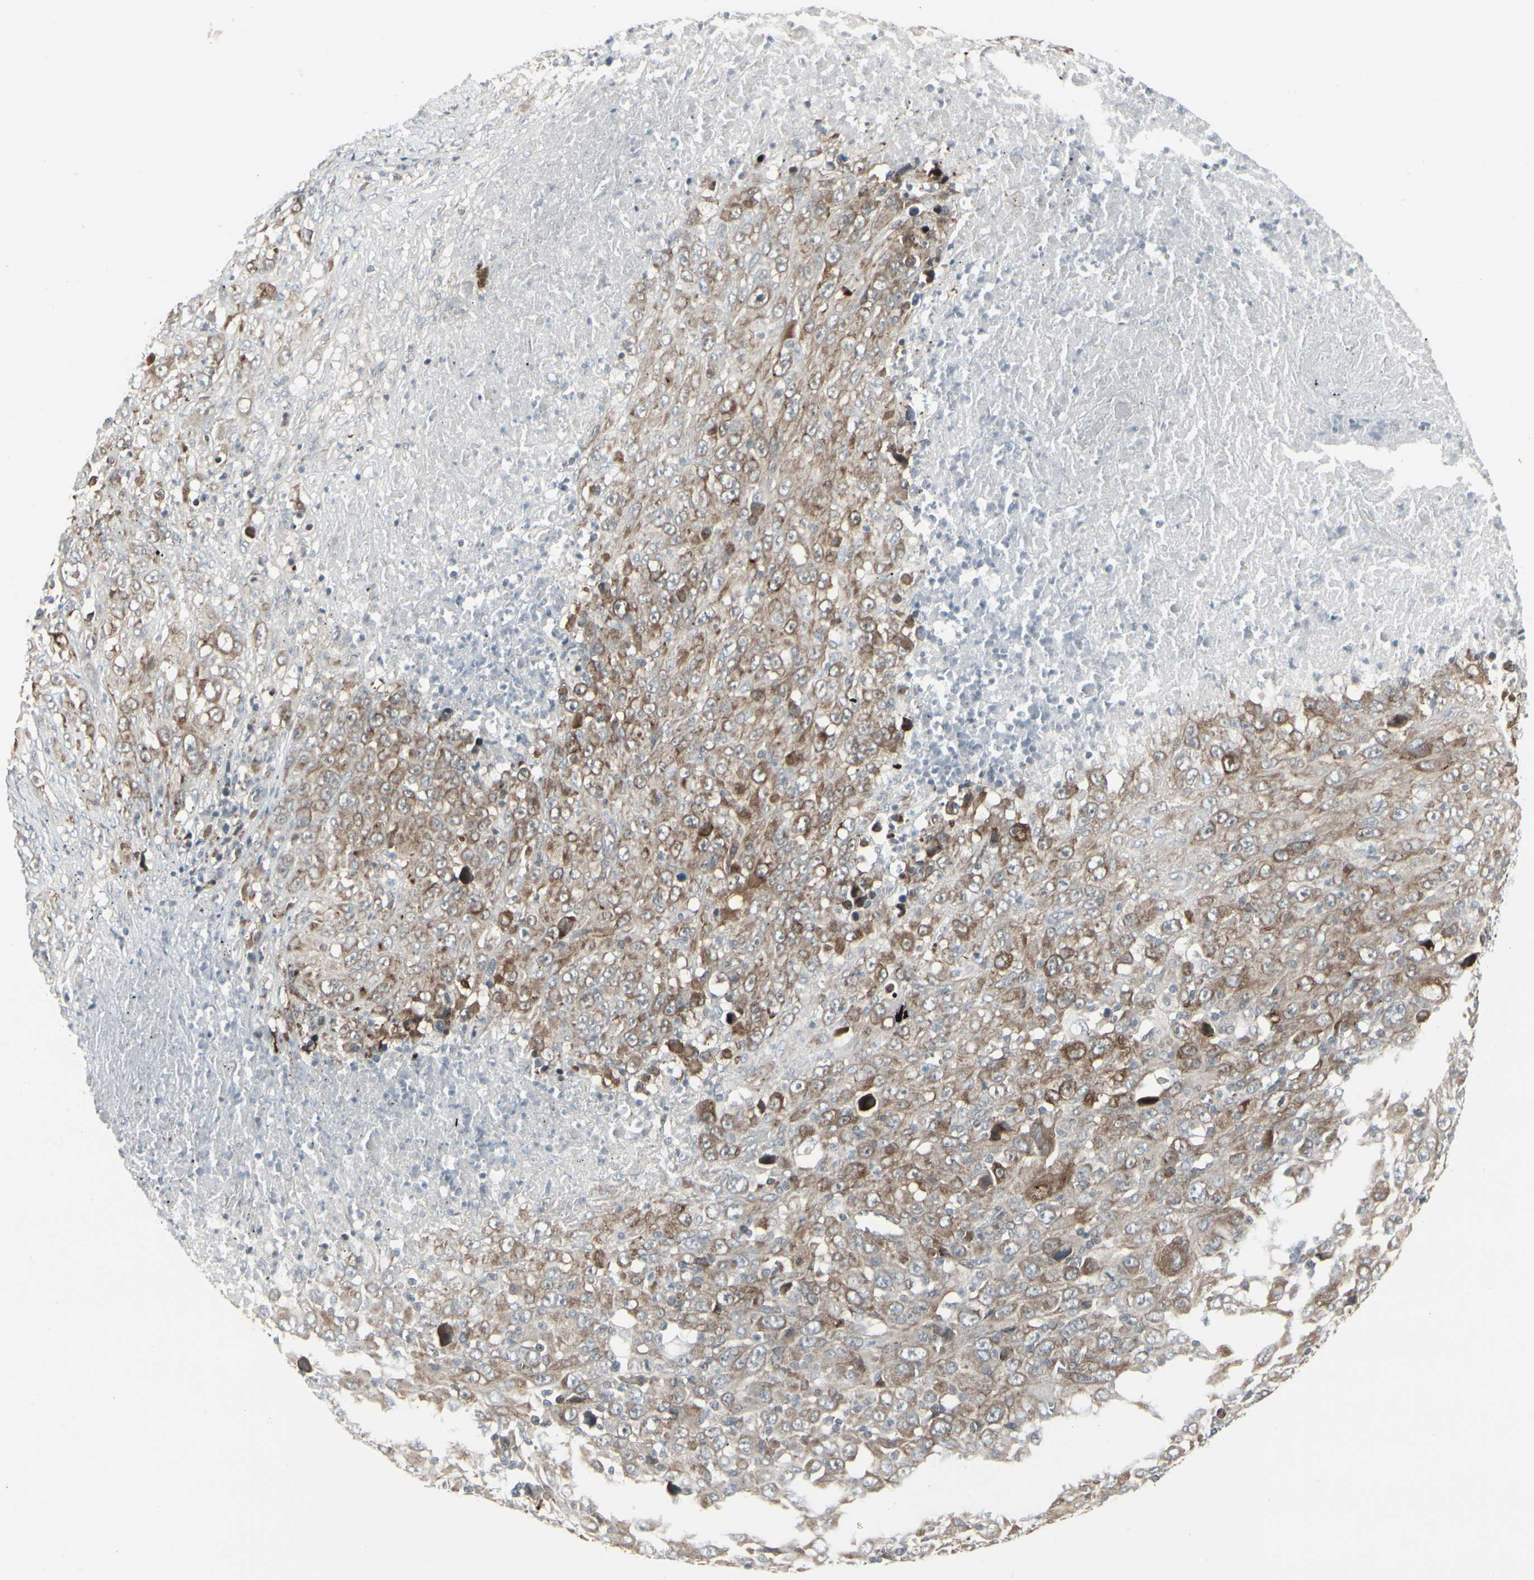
{"staining": {"intensity": "moderate", "quantity": ">75%", "location": "cytoplasmic/membranous"}, "tissue": "melanoma", "cell_type": "Tumor cells", "image_type": "cancer", "snomed": [{"axis": "morphology", "description": "Malignant melanoma, Metastatic site"}, {"axis": "topography", "description": "Skin"}], "caption": "Protein staining shows moderate cytoplasmic/membranous expression in approximately >75% of tumor cells in melanoma.", "gene": "IGFBP6", "patient": {"sex": "female", "age": 56}}